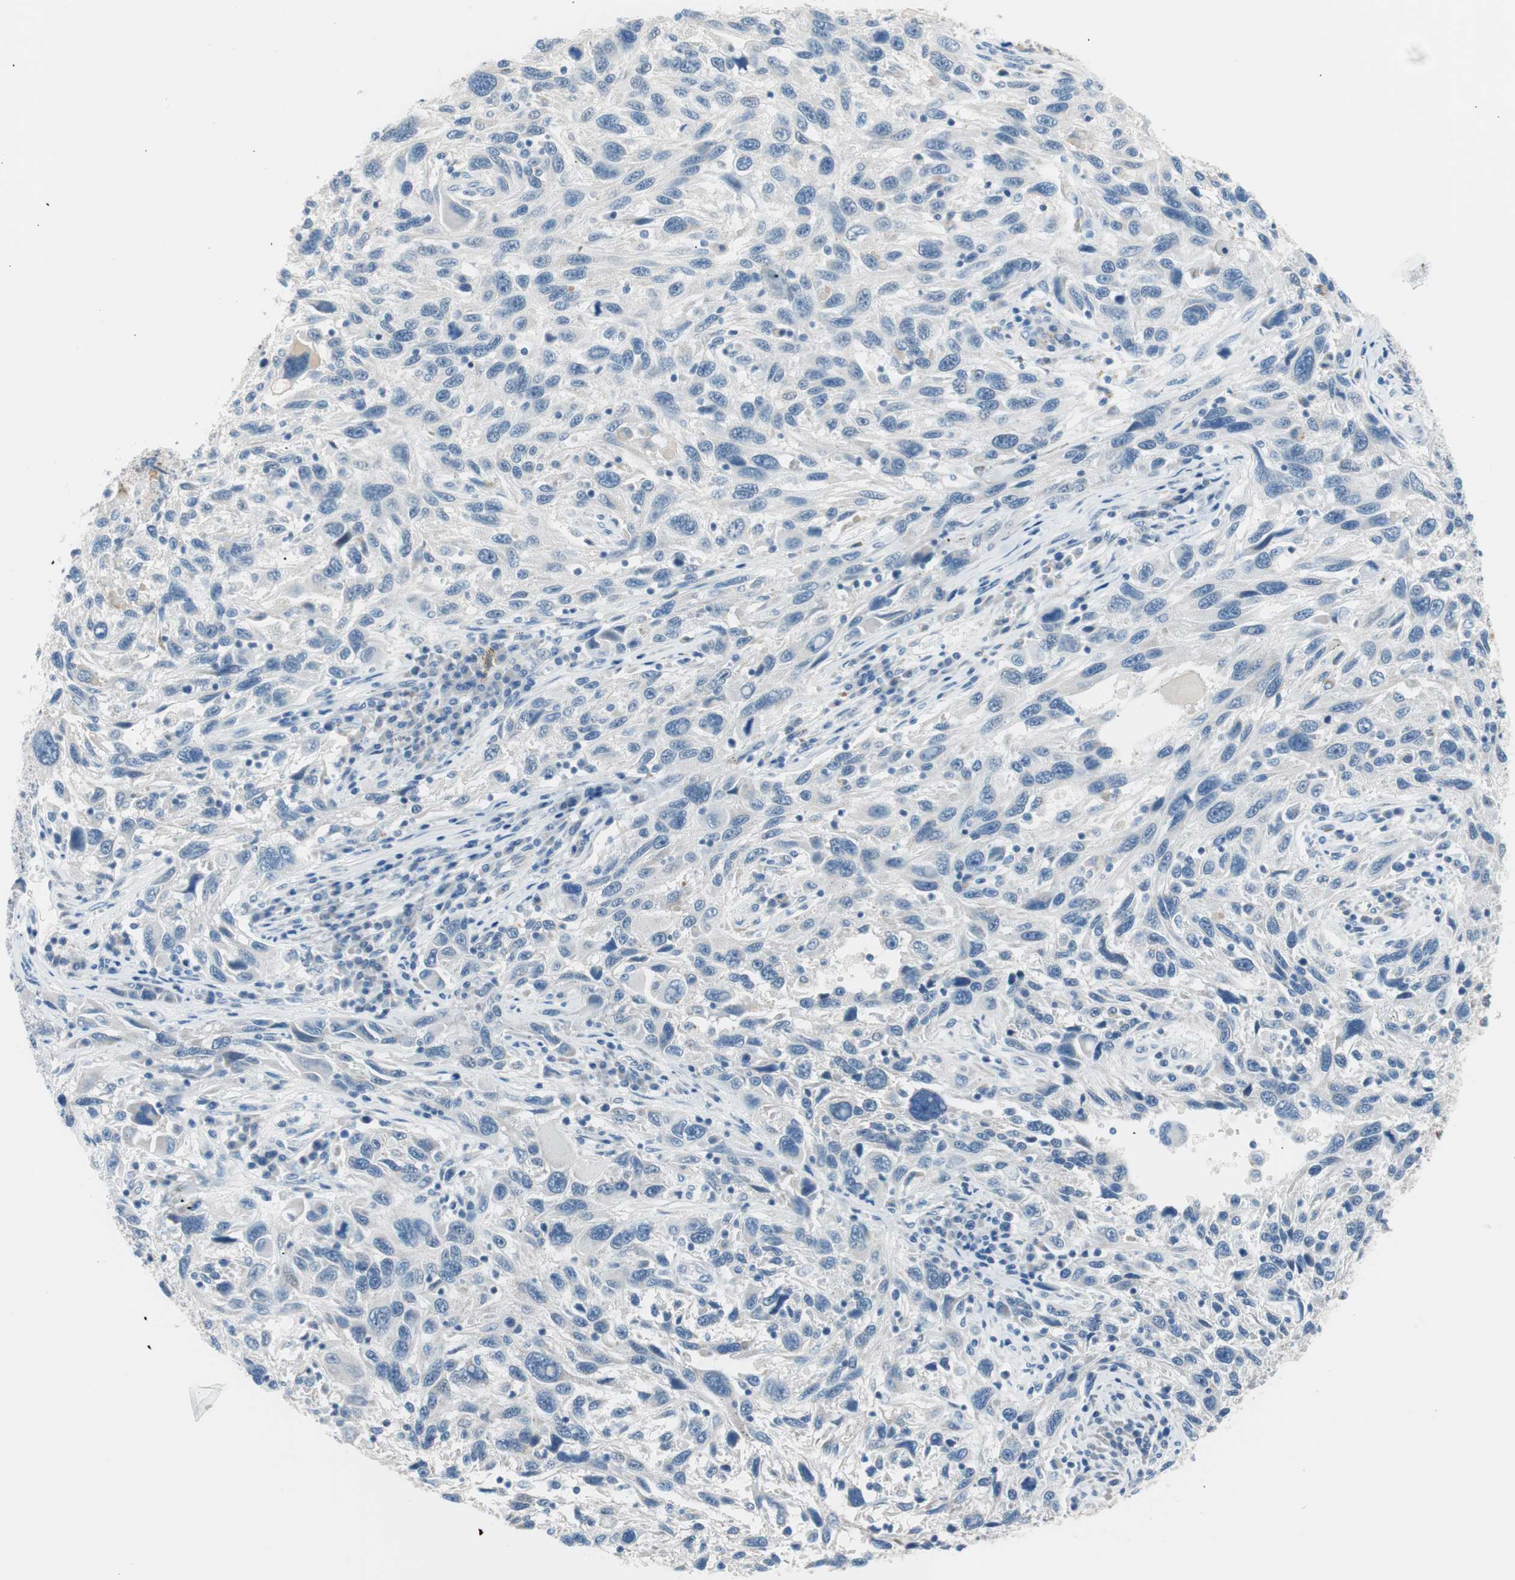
{"staining": {"intensity": "negative", "quantity": "none", "location": "none"}, "tissue": "melanoma", "cell_type": "Tumor cells", "image_type": "cancer", "snomed": [{"axis": "morphology", "description": "Malignant melanoma, NOS"}, {"axis": "topography", "description": "Skin"}], "caption": "Histopathology image shows no protein positivity in tumor cells of malignant melanoma tissue. (Brightfield microscopy of DAB (3,3'-diaminobenzidine) IHC at high magnification).", "gene": "VIL1", "patient": {"sex": "male", "age": 53}}